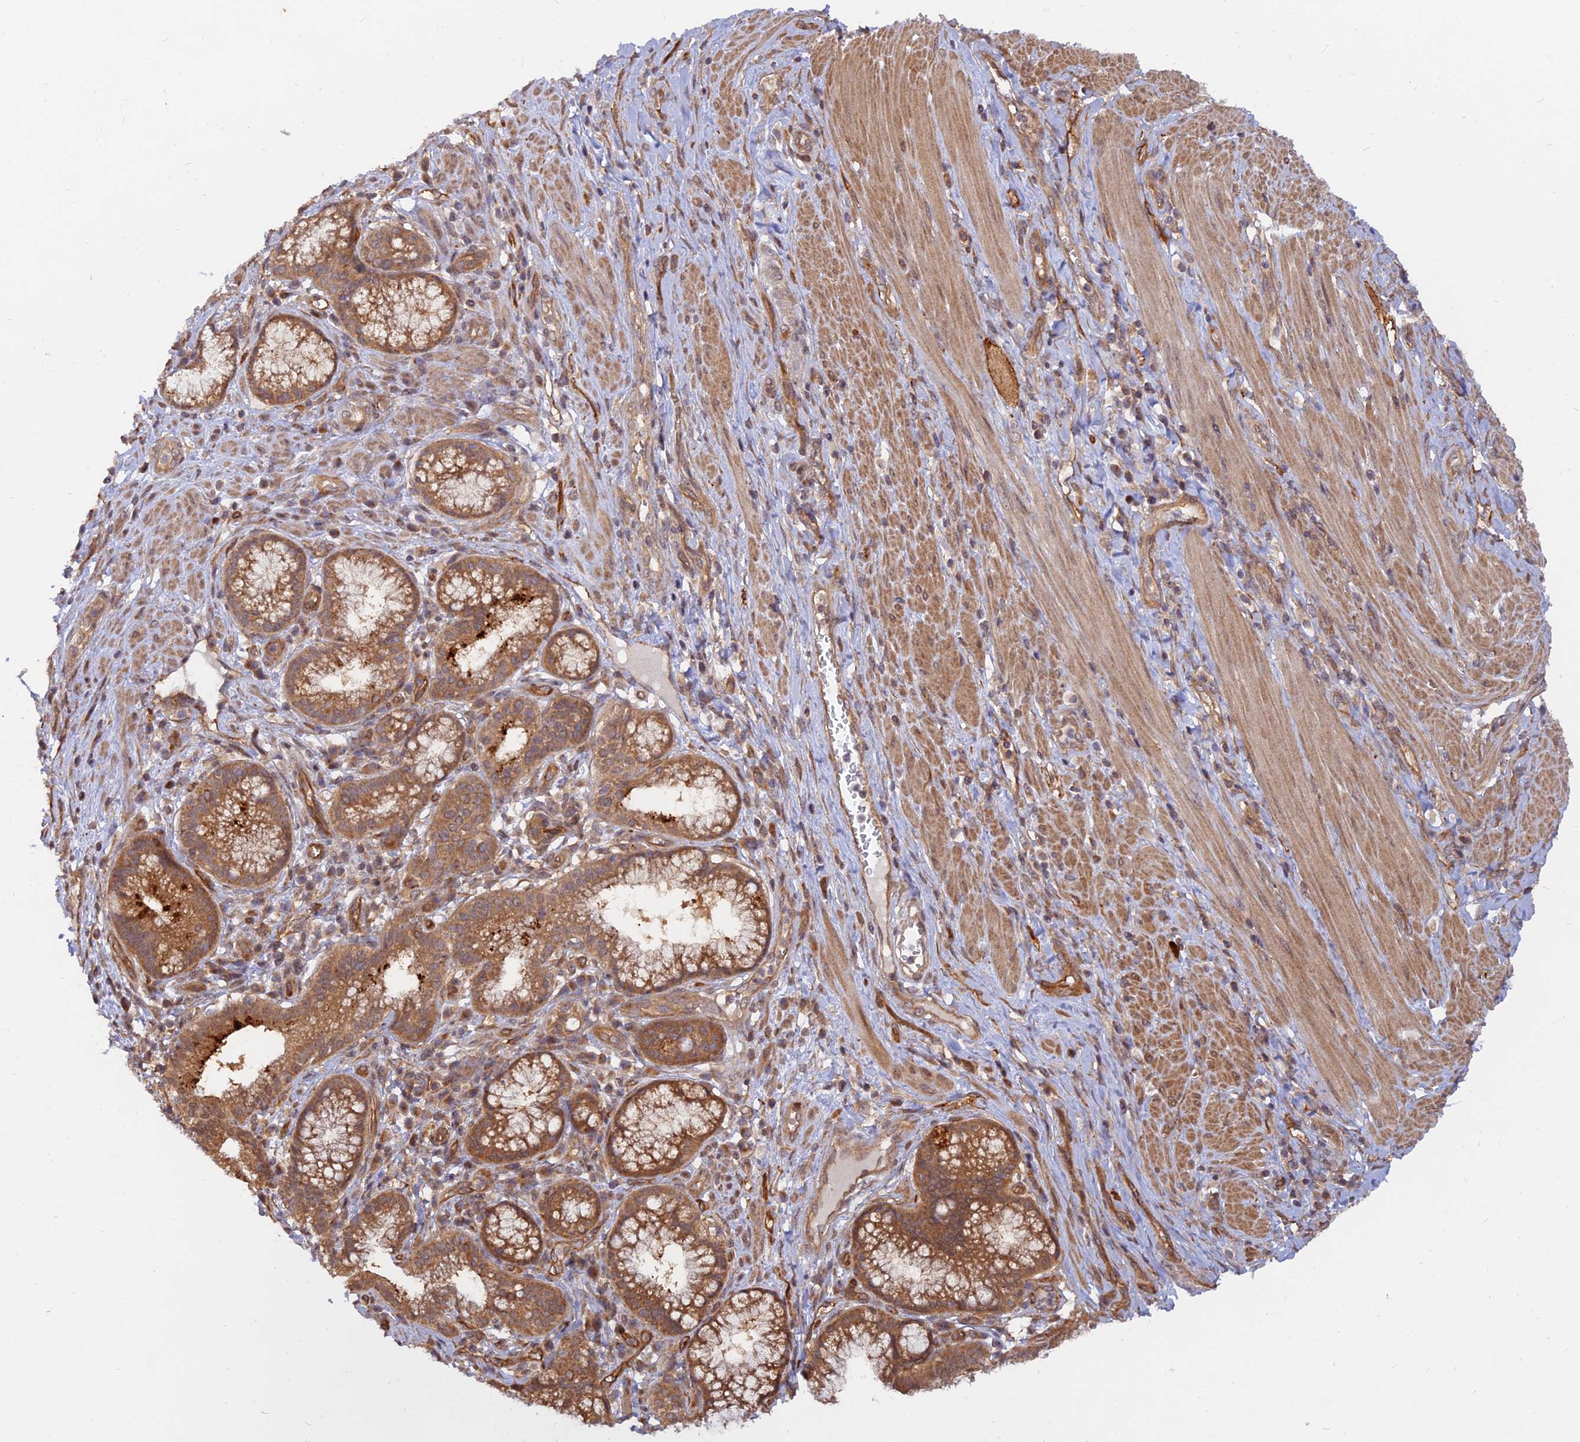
{"staining": {"intensity": "moderate", "quantity": ">75%", "location": "cytoplasmic/membranous"}, "tissue": "pancreatic cancer", "cell_type": "Tumor cells", "image_type": "cancer", "snomed": [{"axis": "morphology", "description": "Adenocarcinoma, NOS"}, {"axis": "topography", "description": "Pancreas"}], "caption": "The immunohistochemical stain highlights moderate cytoplasmic/membranous expression in tumor cells of pancreatic cancer tissue.", "gene": "WDR41", "patient": {"sex": "male", "age": 72}}